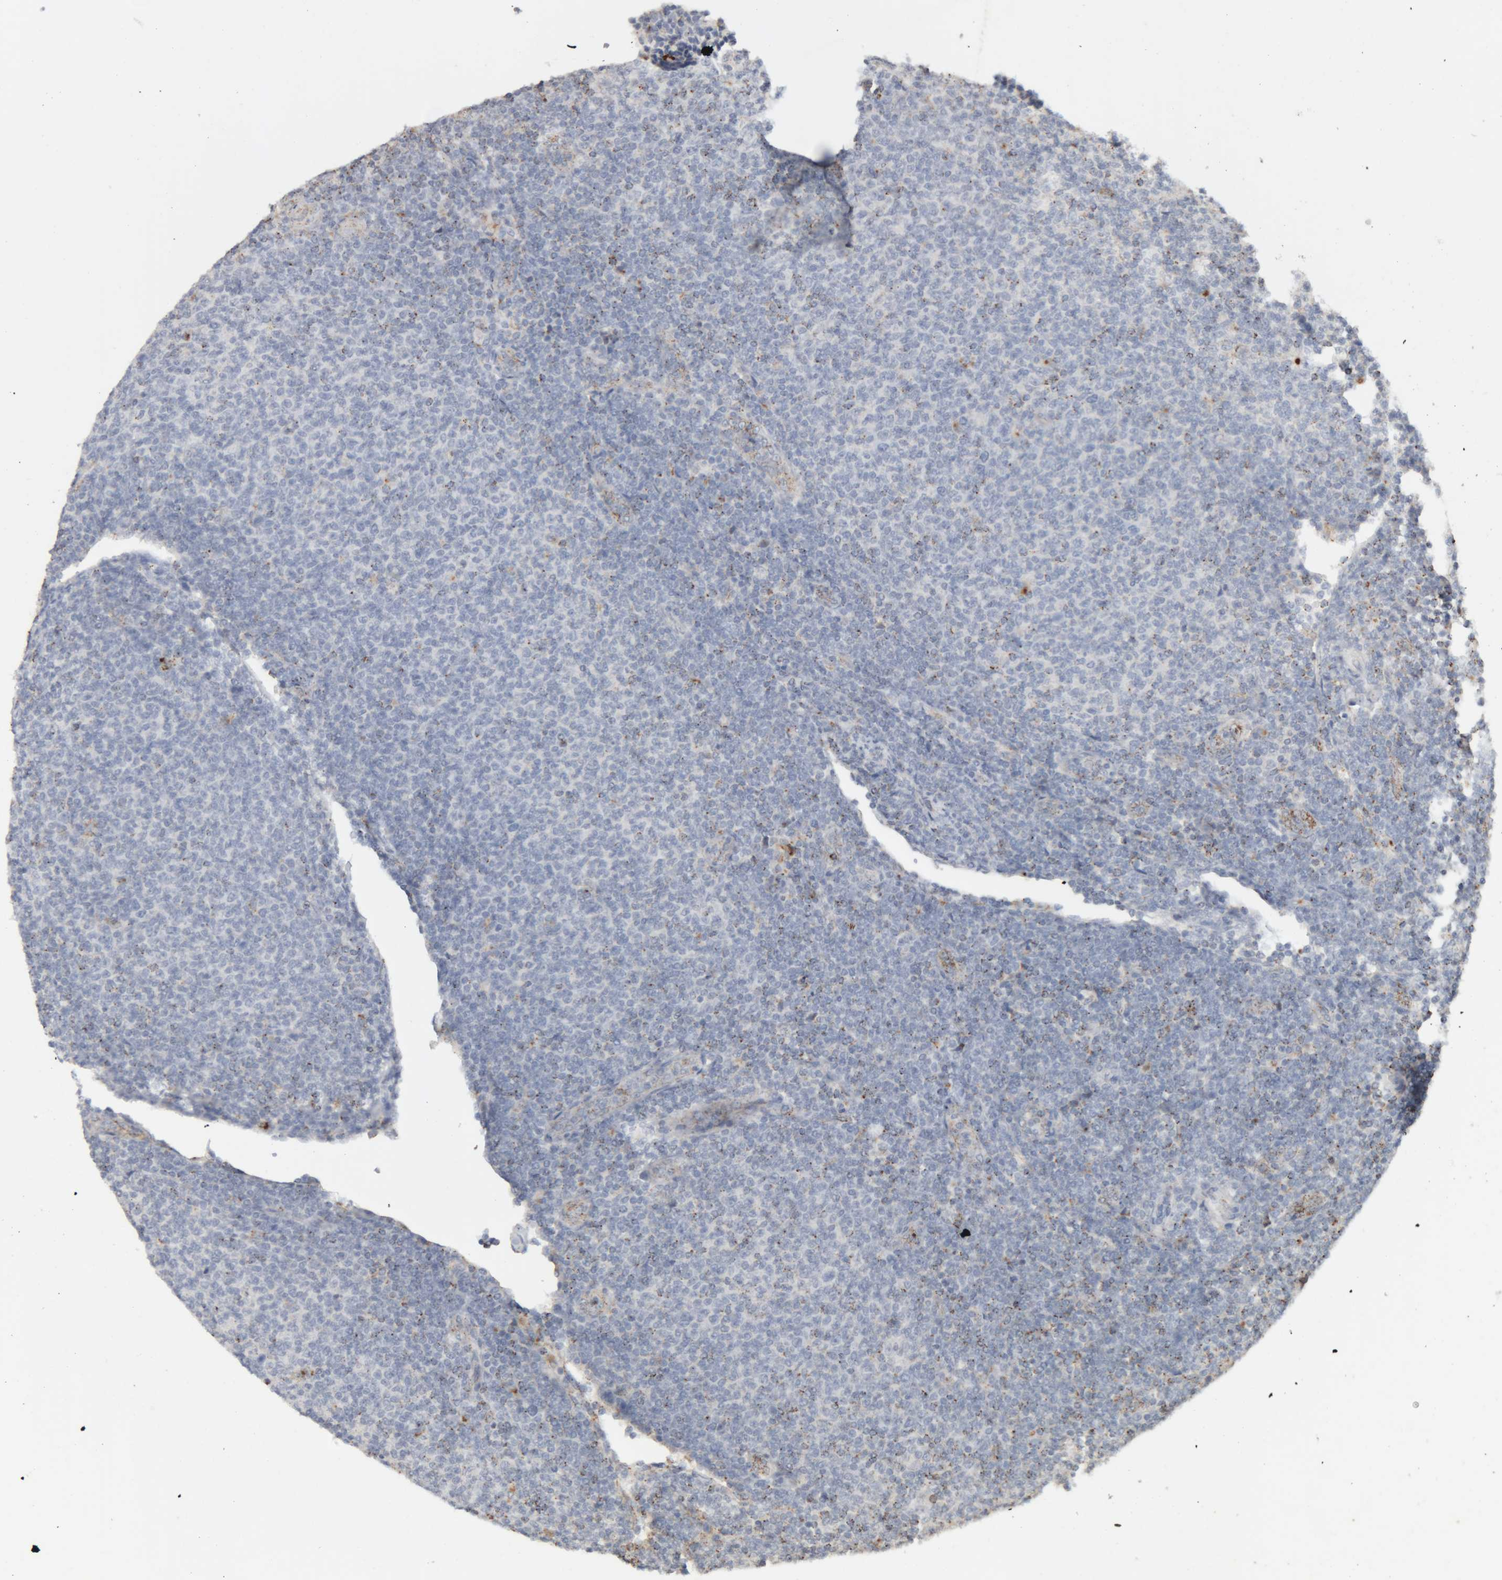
{"staining": {"intensity": "negative", "quantity": "none", "location": "none"}, "tissue": "lymphoma", "cell_type": "Tumor cells", "image_type": "cancer", "snomed": [{"axis": "morphology", "description": "Malignant lymphoma, non-Hodgkin's type, Low grade"}, {"axis": "topography", "description": "Lymph node"}], "caption": "There is no significant positivity in tumor cells of malignant lymphoma, non-Hodgkin's type (low-grade). (Stains: DAB immunohistochemistry with hematoxylin counter stain, Microscopy: brightfield microscopy at high magnification).", "gene": "ARSA", "patient": {"sex": "male", "age": 66}}